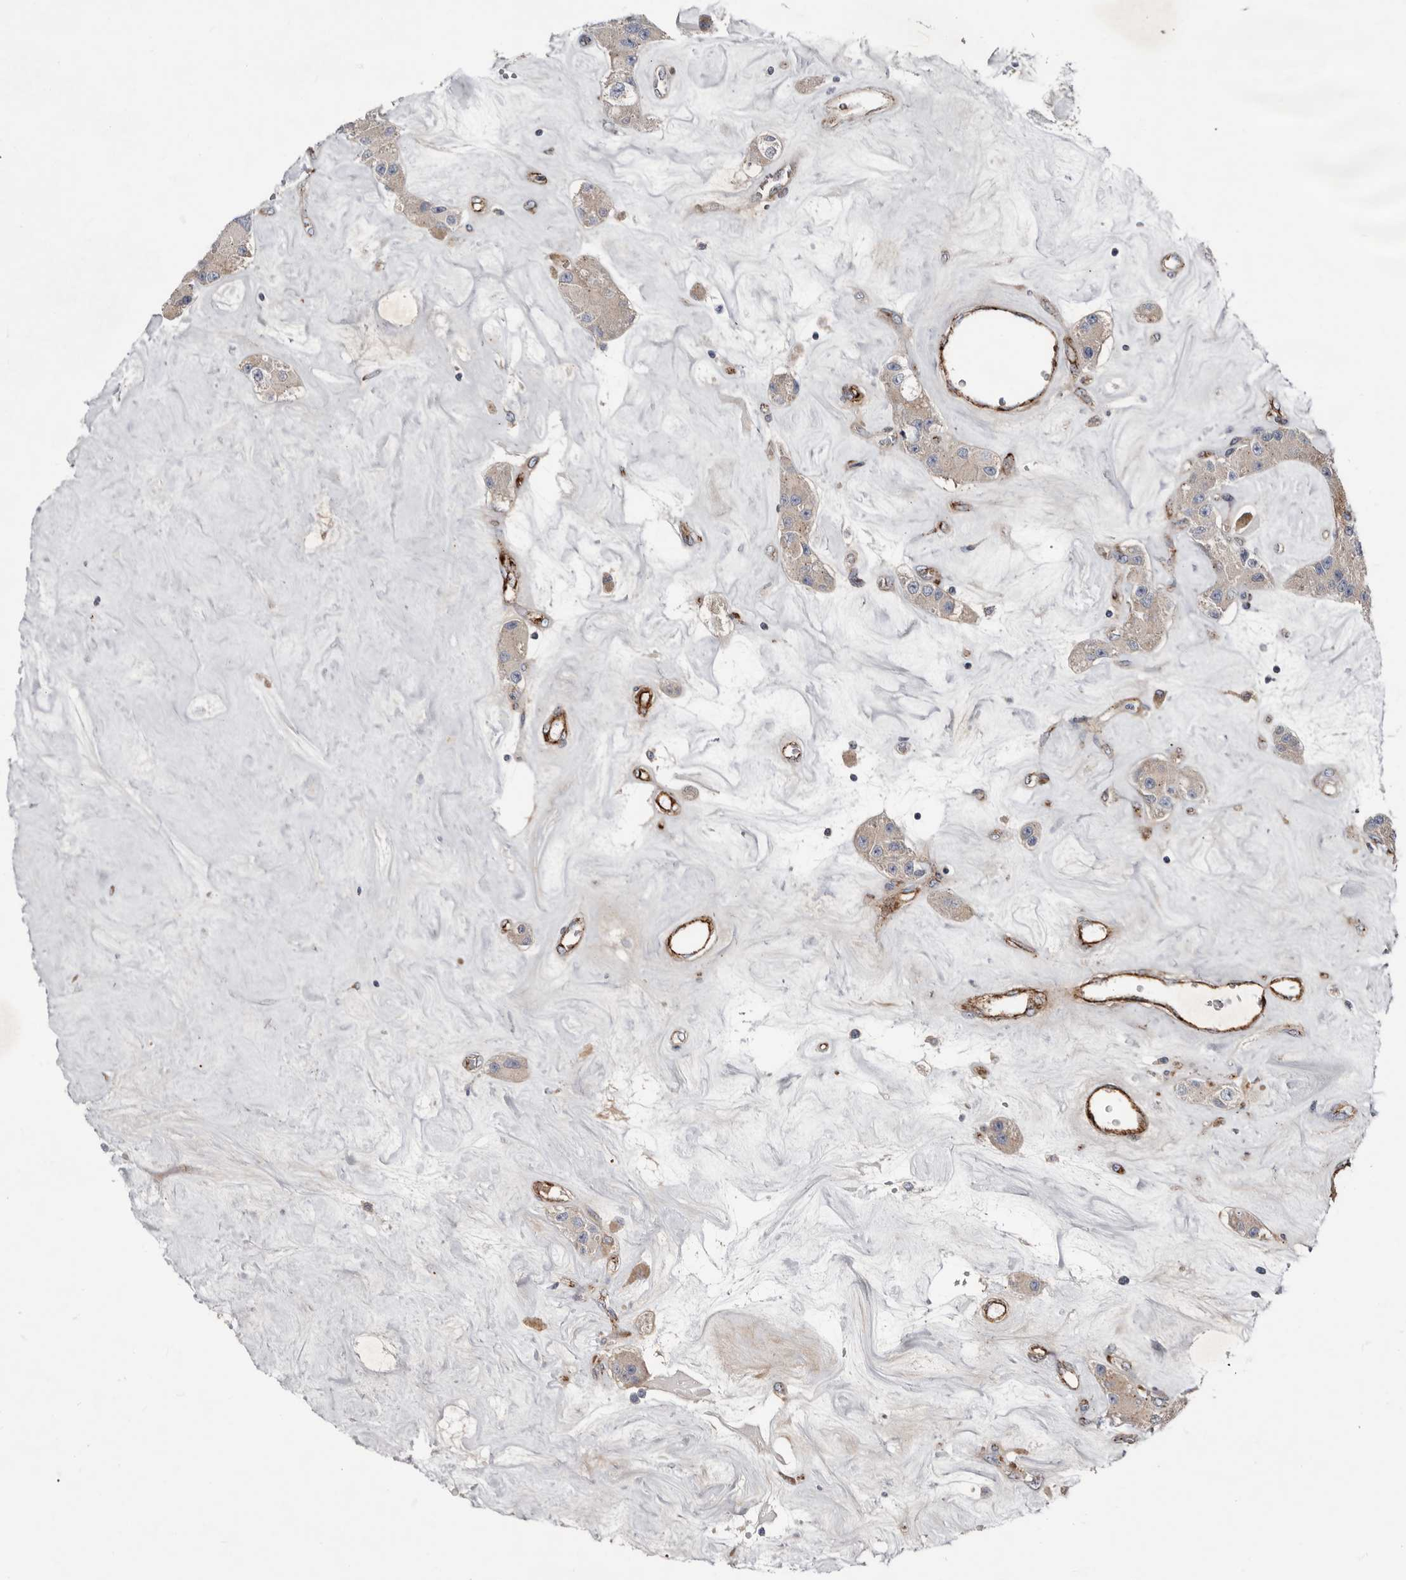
{"staining": {"intensity": "negative", "quantity": "none", "location": "none"}, "tissue": "carcinoid", "cell_type": "Tumor cells", "image_type": "cancer", "snomed": [{"axis": "morphology", "description": "Carcinoid, malignant, NOS"}, {"axis": "topography", "description": "Pancreas"}], "caption": "Tumor cells are negative for protein expression in human carcinoid.", "gene": "LUZP1", "patient": {"sex": "male", "age": 41}}